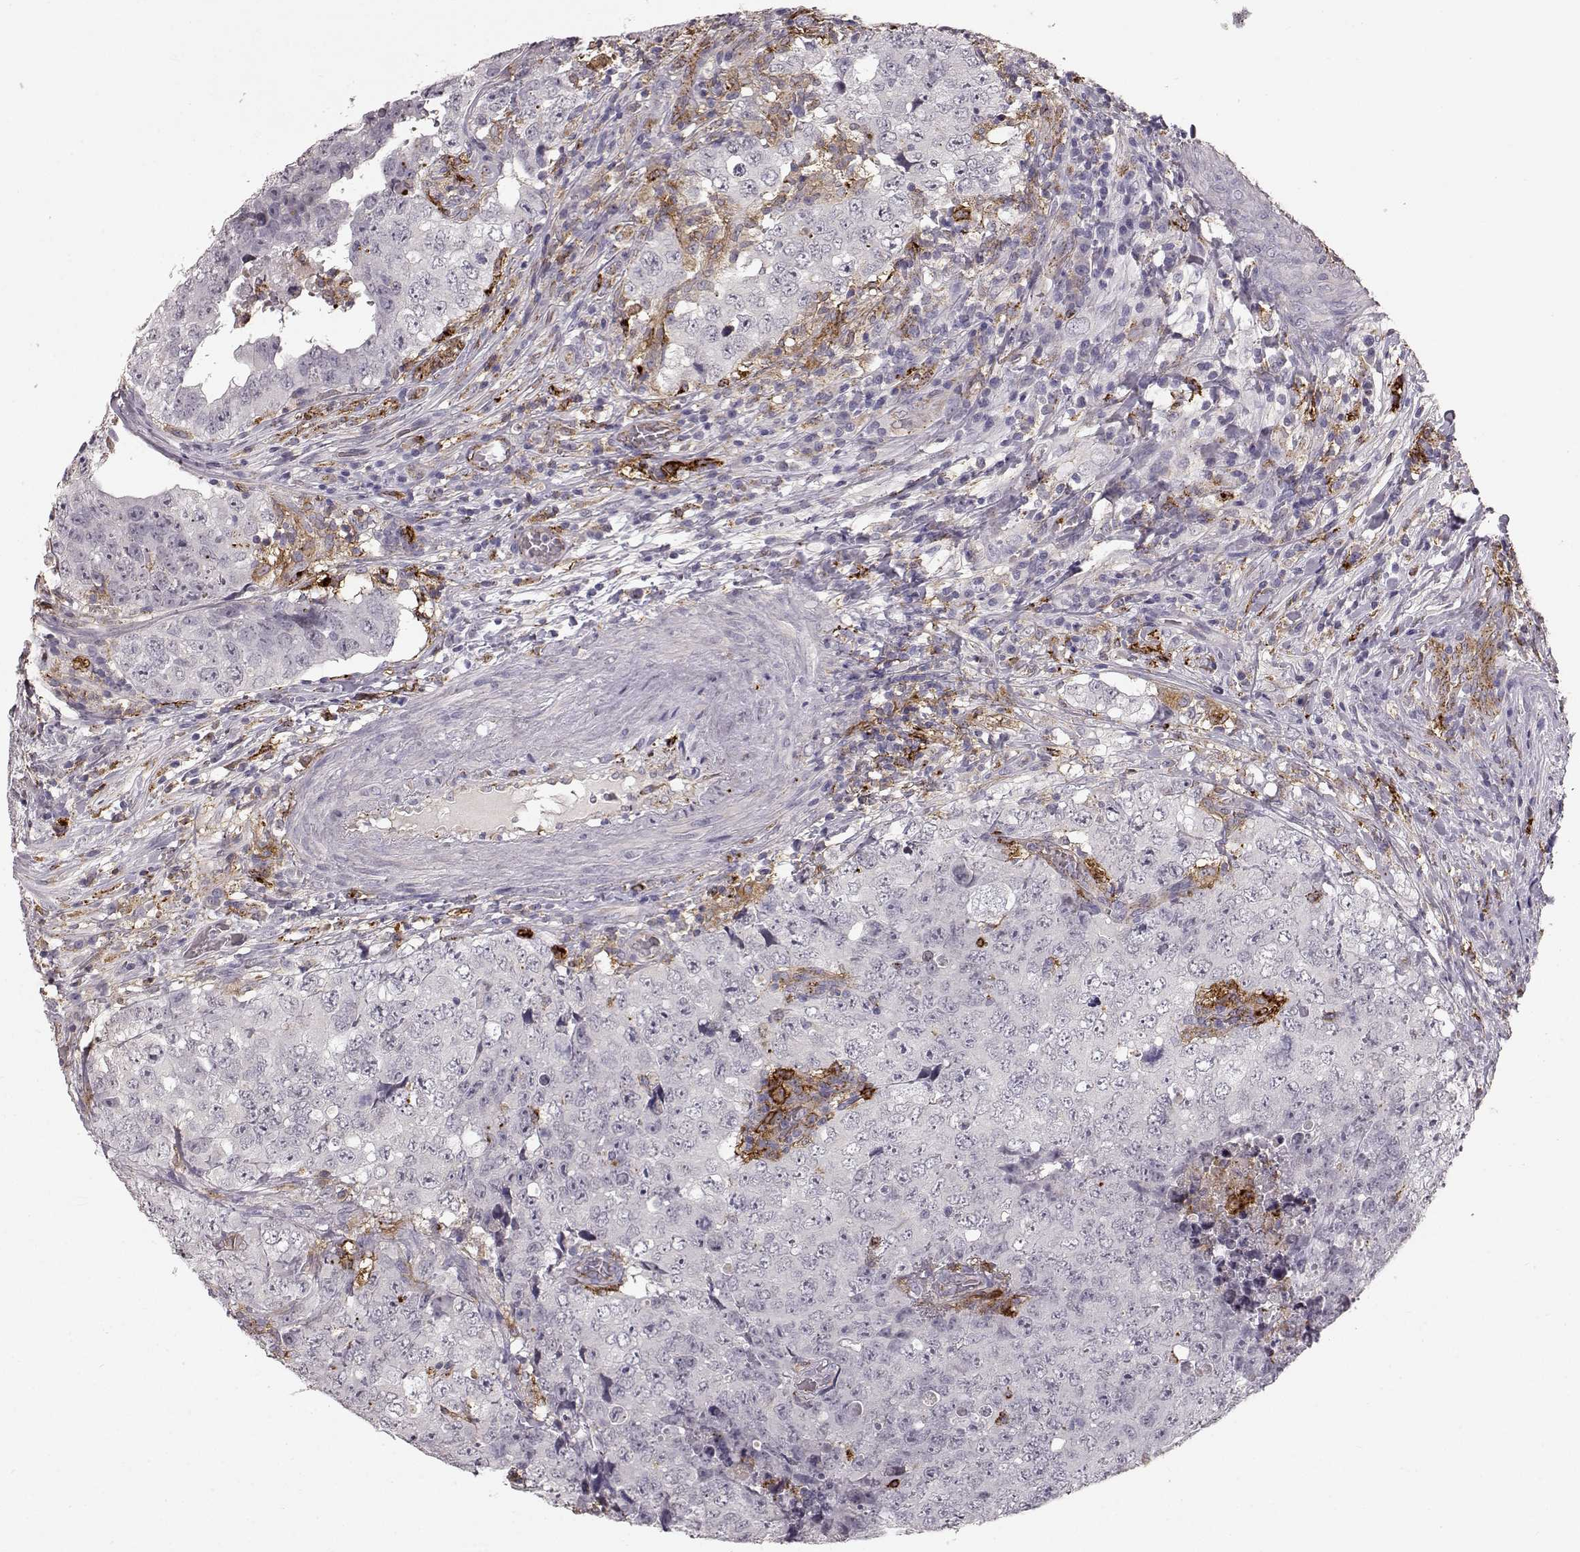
{"staining": {"intensity": "negative", "quantity": "none", "location": "none"}, "tissue": "testis cancer", "cell_type": "Tumor cells", "image_type": "cancer", "snomed": [{"axis": "morphology", "description": "Seminoma, NOS"}, {"axis": "topography", "description": "Testis"}], "caption": "The image displays no staining of tumor cells in seminoma (testis).", "gene": "CCNF", "patient": {"sex": "male", "age": 34}}